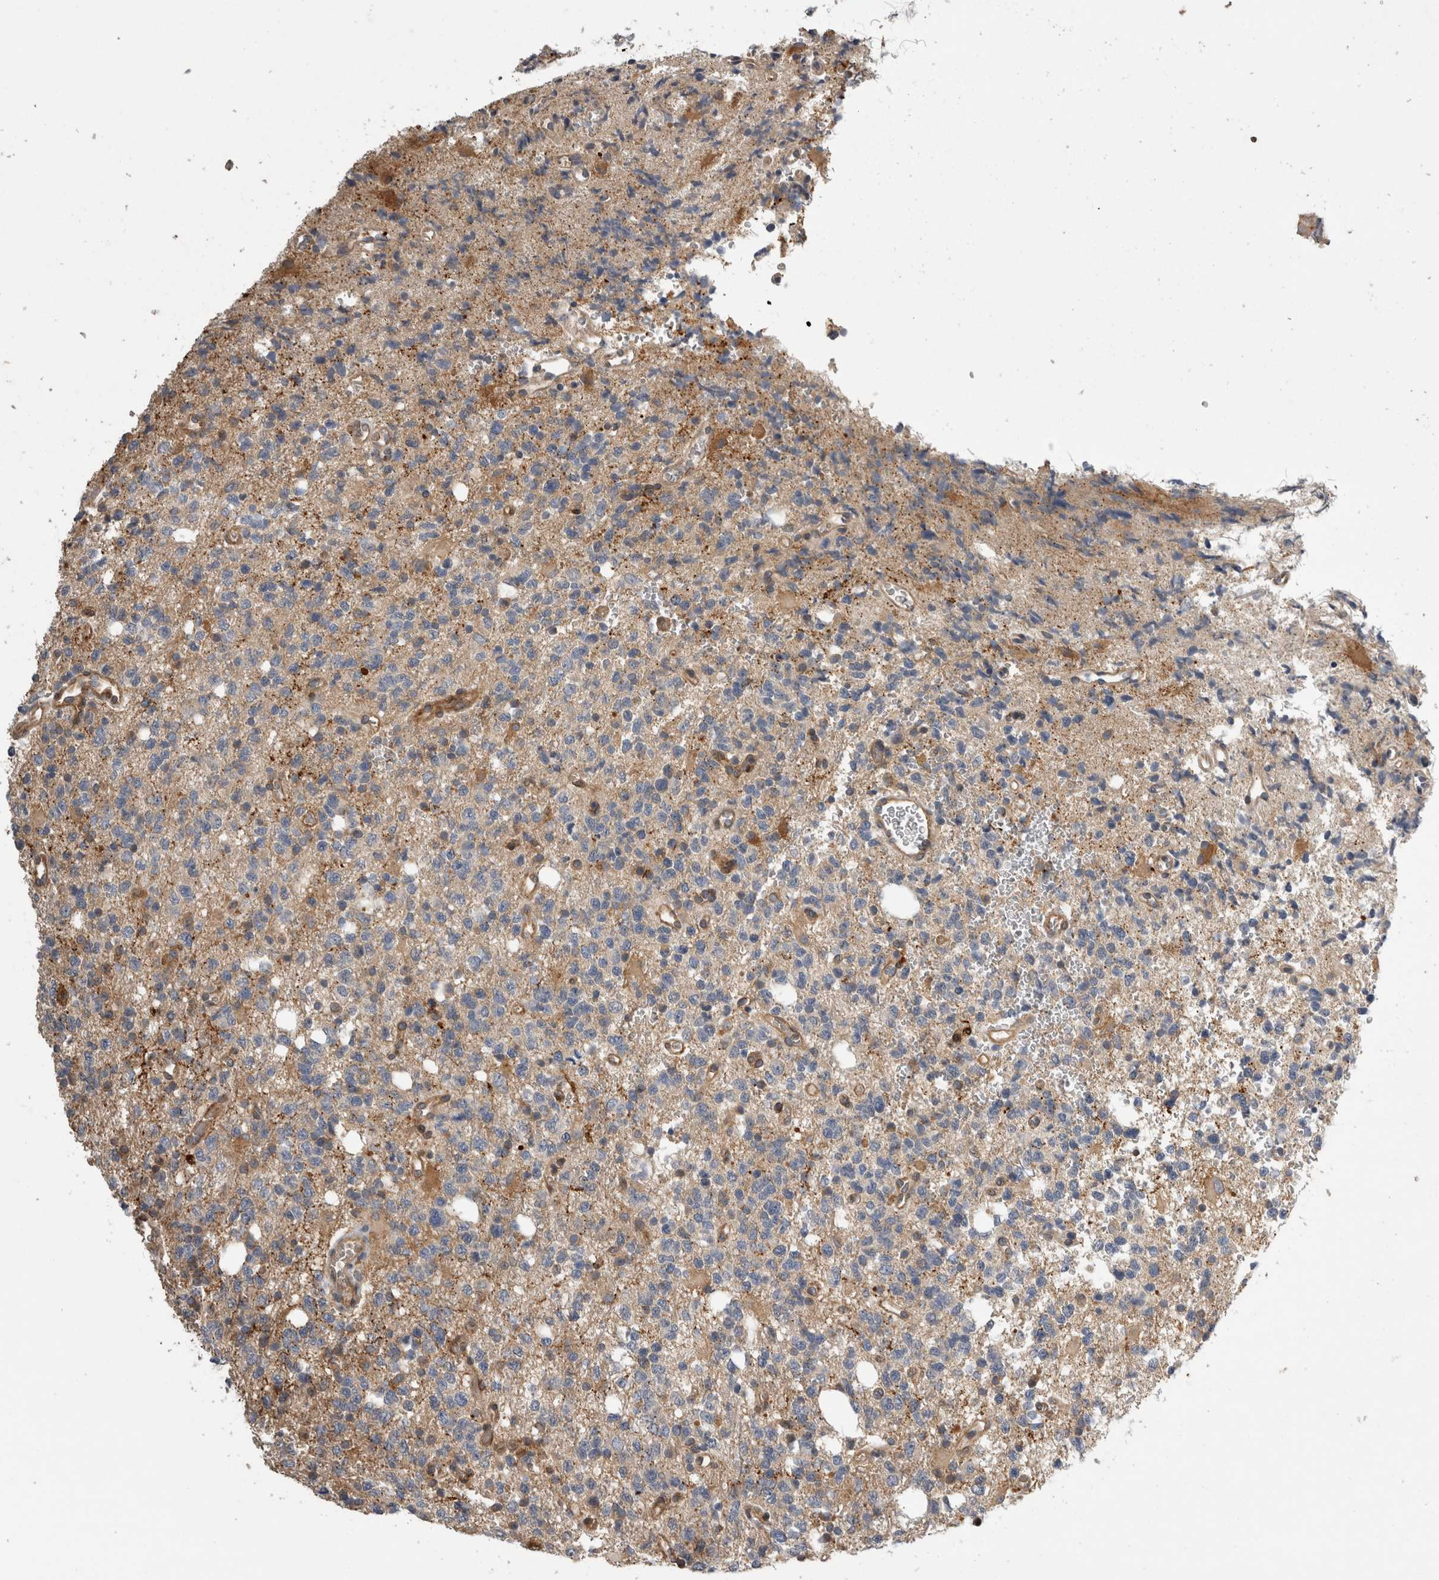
{"staining": {"intensity": "weak", "quantity": "25%-75%", "location": "cytoplasmic/membranous"}, "tissue": "glioma", "cell_type": "Tumor cells", "image_type": "cancer", "snomed": [{"axis": "morphology", "description": "Glioma, malignant, High grade"}, {"axis": "topography", "description": "Brain"}], "caption": "IHC micrograph of malignant high-grade glioma stained for a protein (brown), which displays low levels of weak cytoplasmic/membranous positivity in about 25%-75% of tumor cells.", "gene": "APOL2", "patient": {"sex": "female", "age": 62}}